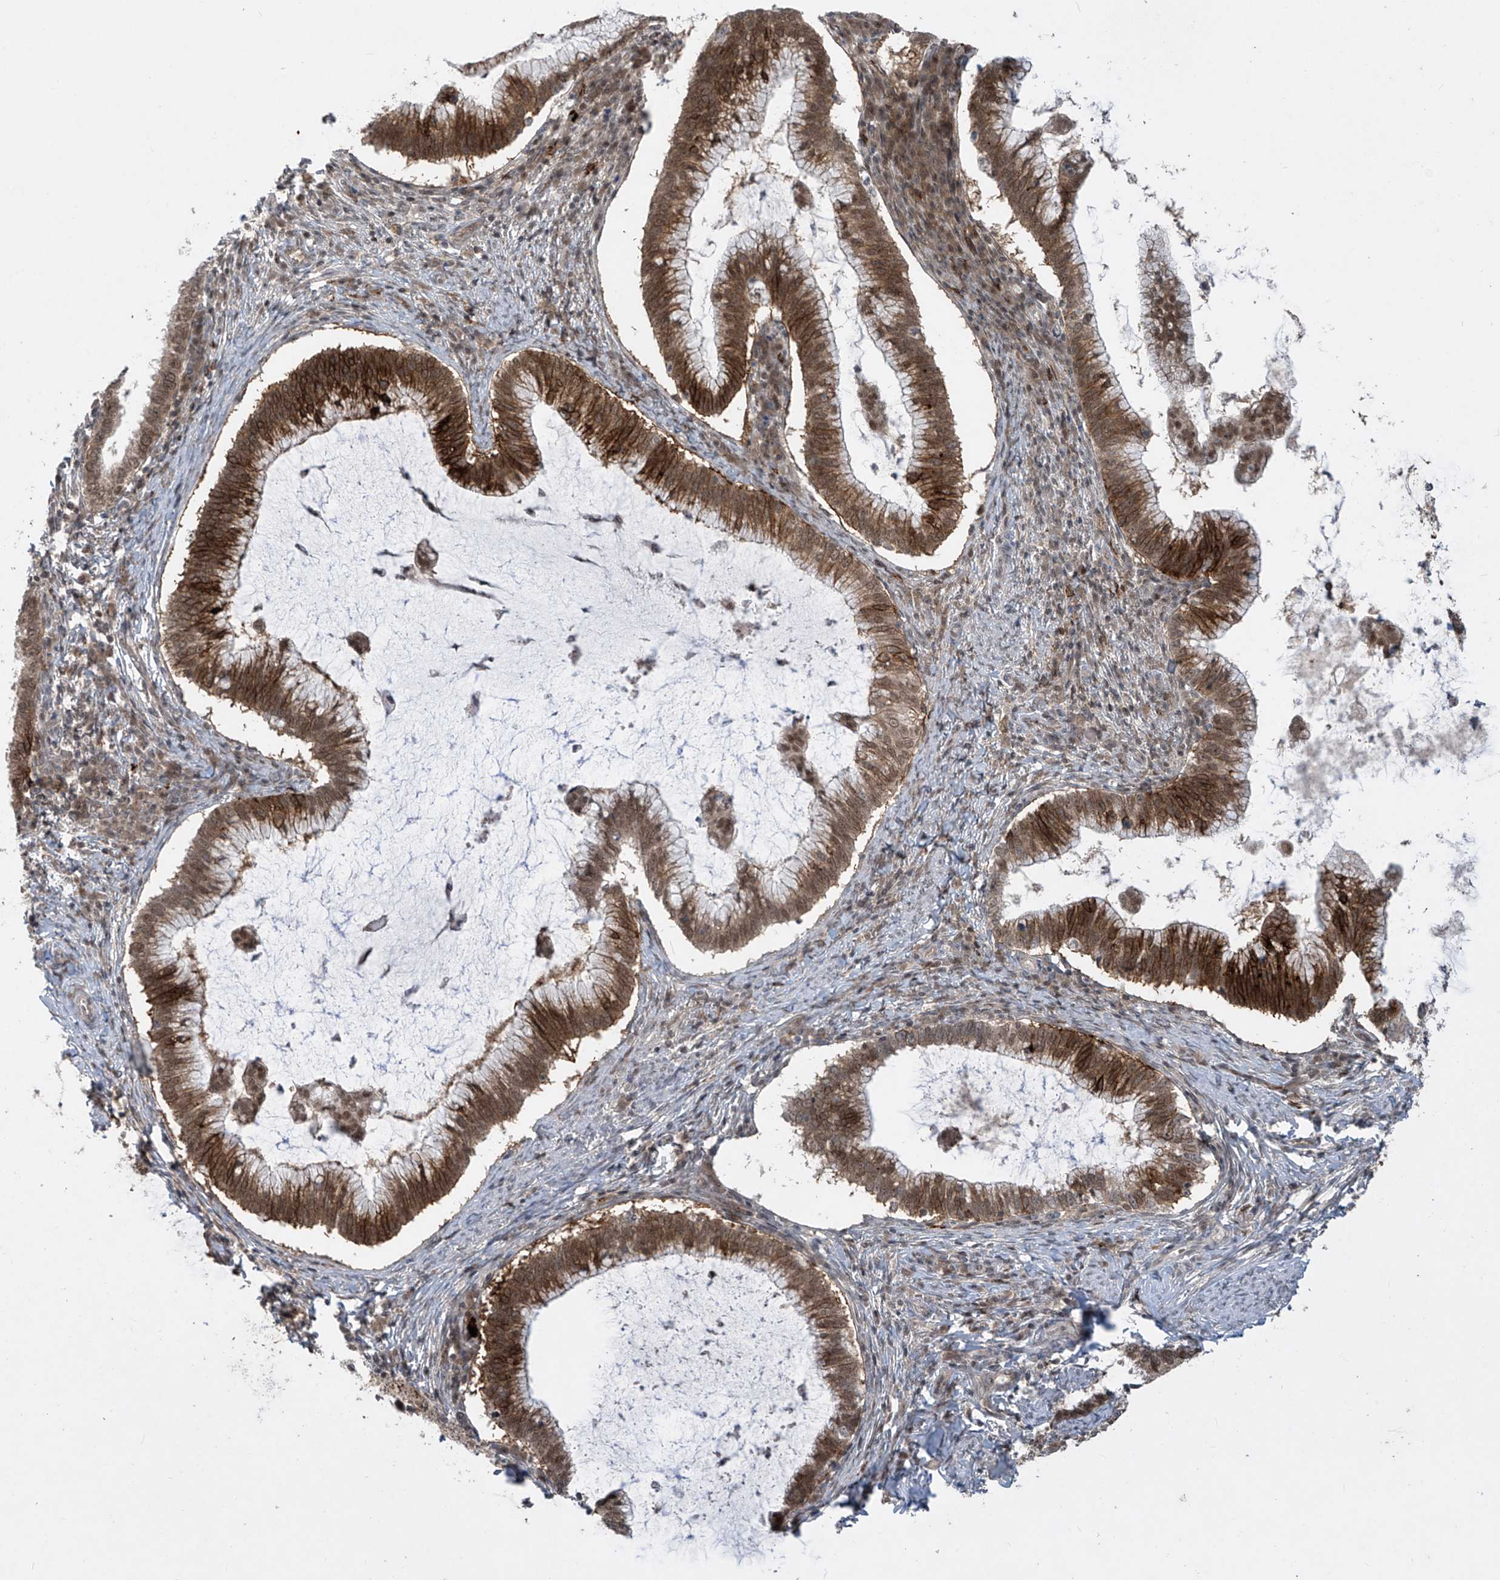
{"staining": {"intensity": "moderate", "quantity": ">75%", "location": "cytoplasmic/membranous,nuclear"}, "tissue": "cervical cancer", "cell_type": "Tumor cells", "image_type": "cancer", "snomed": [{"axis": "morphology", "description": "Adenocarcinoma, NOS"}, {"axis": "topography", "description": "Cervix"}], "caption": "Protein staining of cervical cancer (adenocarcinoma) tissue reveals moderate cytoplasmic/membranous and nuclear staining in about >75% of tumor cells. The protein of interest is stained brown, and the nuclei are stained in blue (DAB IHC with brightfield microscopy, high magnification).", "gene": "LAGE3", "patient": {"sex": "female", "age": 36}}